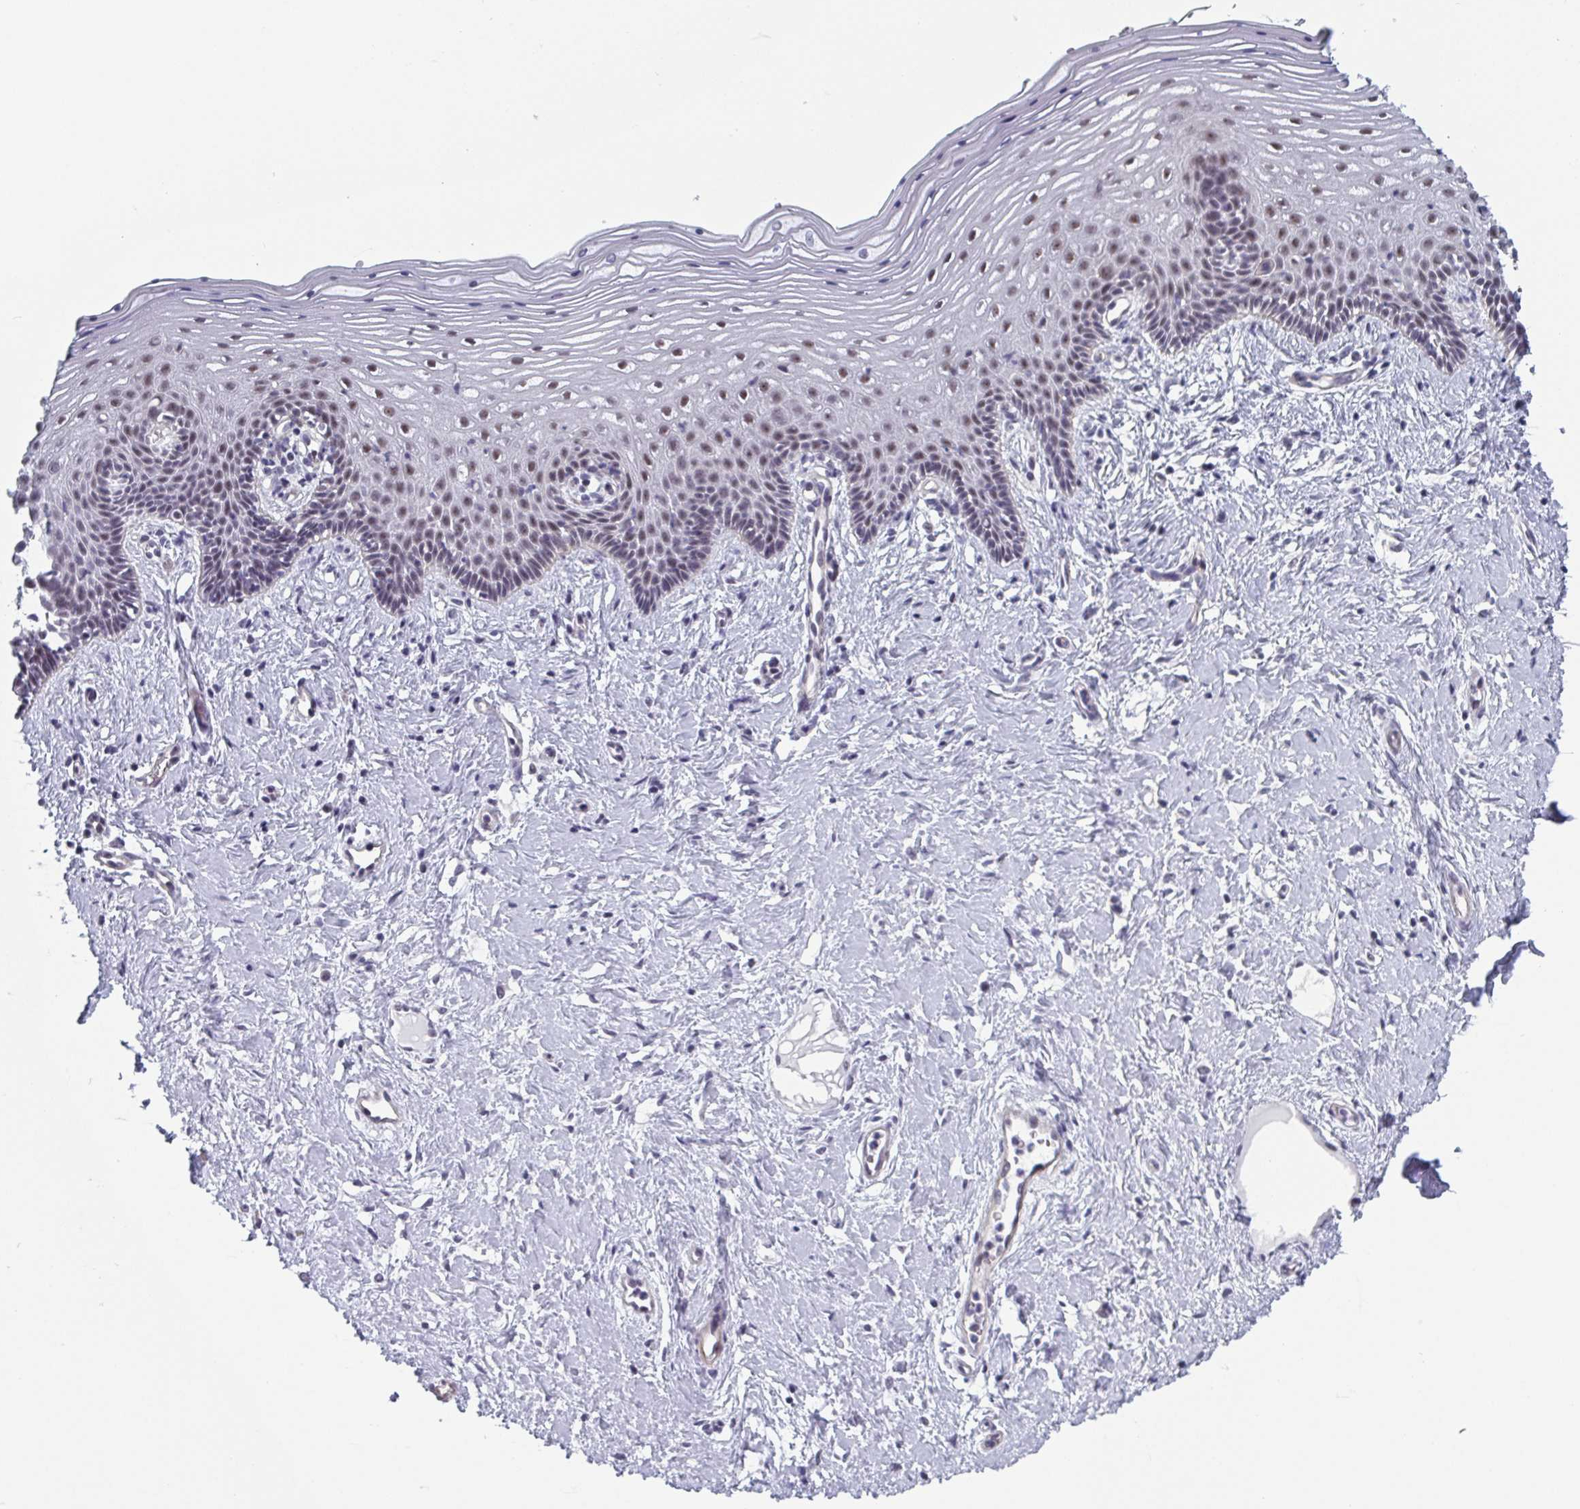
{"staining": {"intensity": "weak", "quantity": "25%-75%", "location": "nuclear"}, "tissue": "vagina", "cell_type": "Squamous epithelial cells", "image_type": "normal", "snomed": [{"axis": "morphology", "description": "Normal tissue, NOS"}, {"axis": "topography", "description": "Vagina"}], "caption": "High-power microscopy captured an IHC micrograph of benign vagina, revealing weak nuclear positivity in about 25%-75% of squamous epithelial cells. (Stains: DAB in brown, nuclei in blue, Microscopy: brightfield microscopy at high magnification).", "gene": "EXOSC7", "patient": {"sex": "female", "age": 42}}